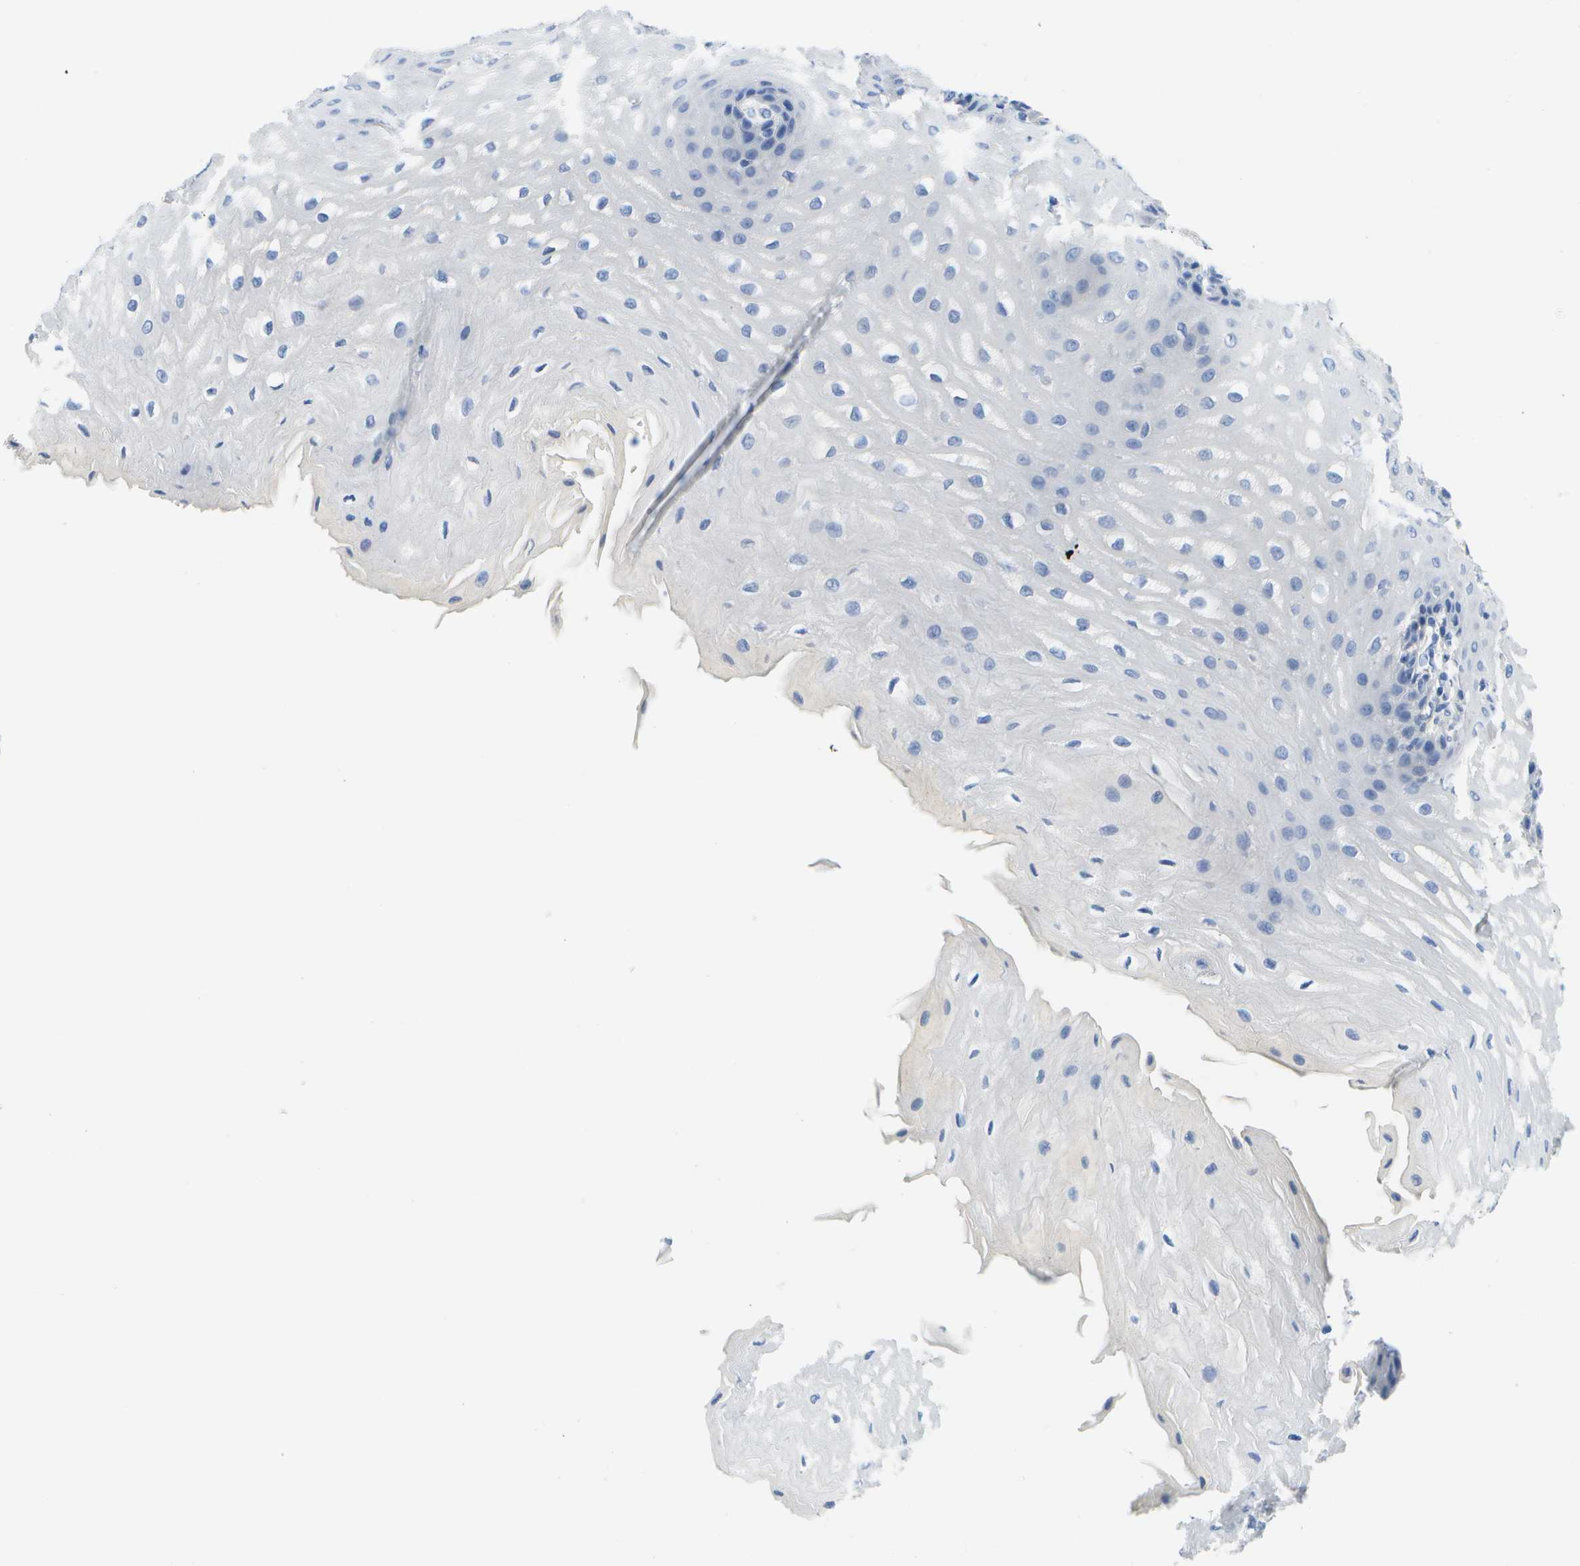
{"staining": {"intensity": "negative", "quantity": "none", "location": "none"}, "tissue": "esophagus", "cell_type": "Squamous epithelial cells", "image_type": "normal", "snomed": [{"axis": "morphology", "description": "Normal tissue, NOS"}, {"axis": "topography", "description": "Esophagus"}], "caption": "Immunohistochemistry of normal human esophagus exhibits no staining in squamous epithelial cells.", "gene": "MS4A1", "patient": {"sex": "male", "age": 54}}